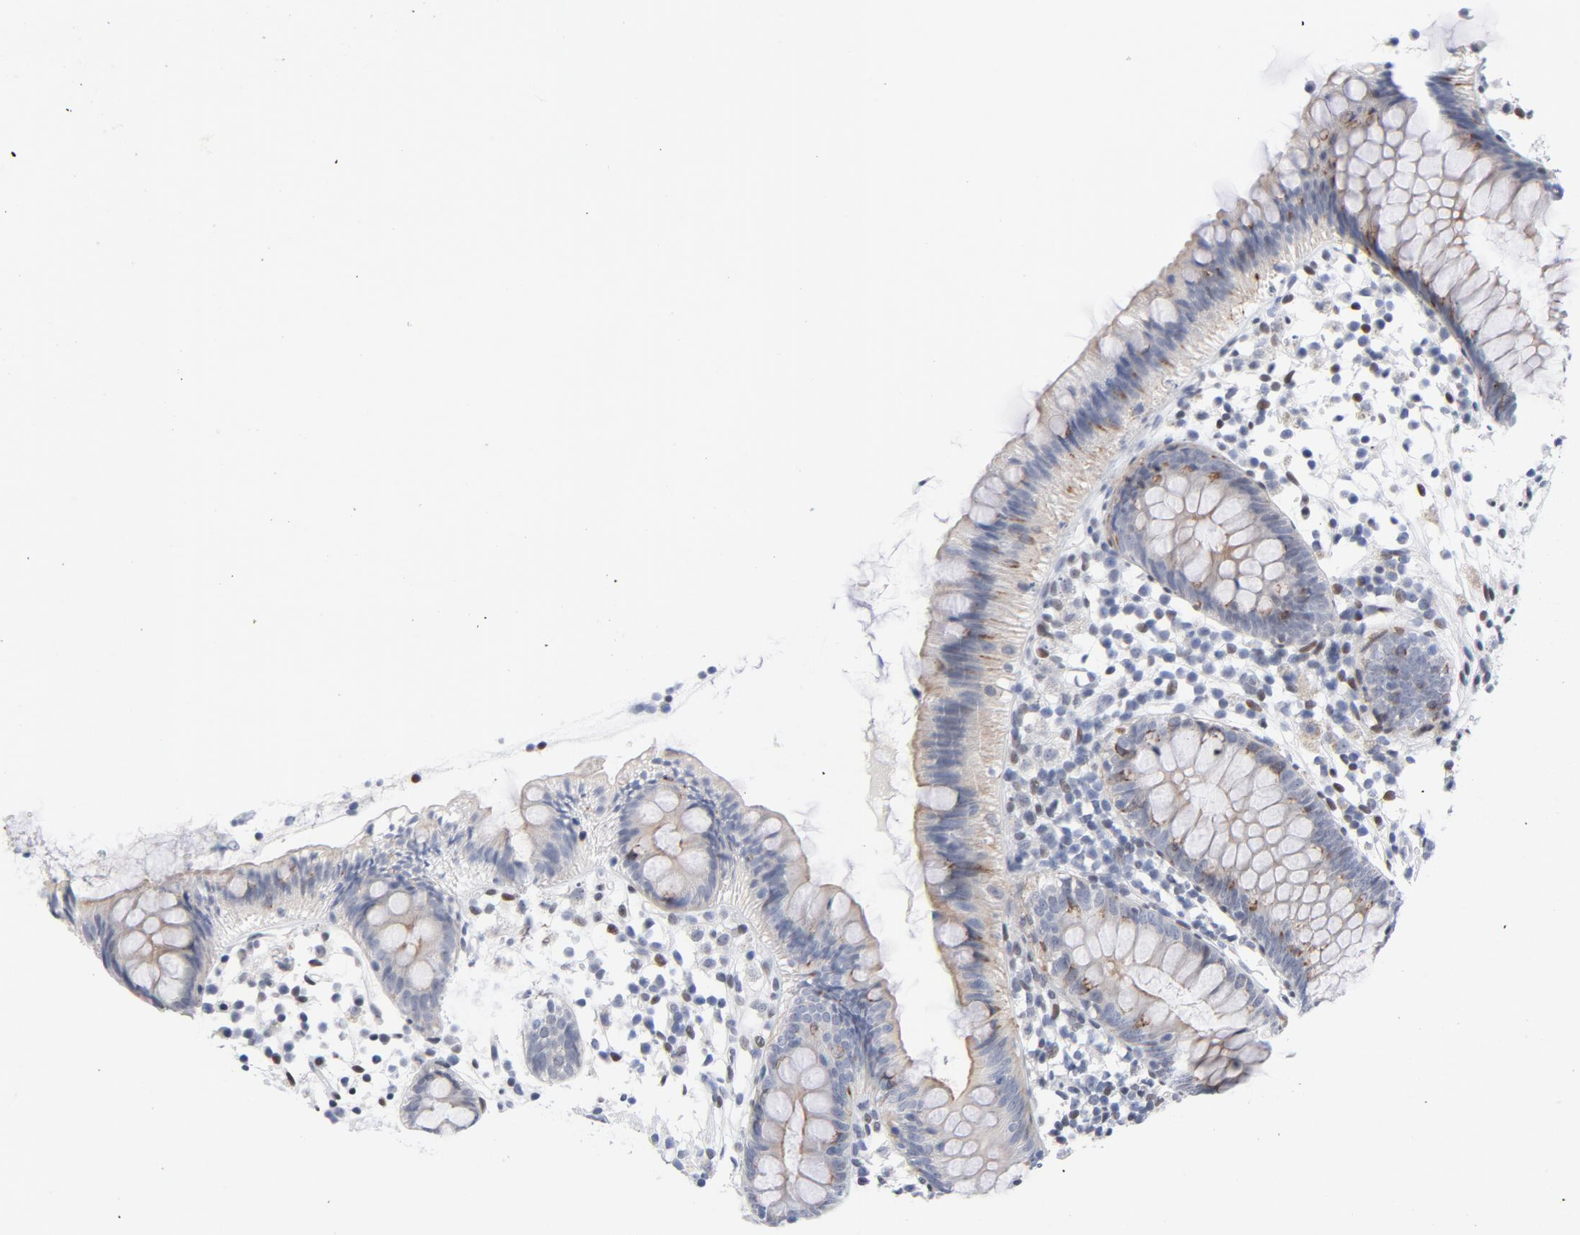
{"staining": {"intensity": "weak", "quantity": "<25%", "location": "cytoplasmic/membranous"}, "tissue": "appendix", "cell_type": "Glandular cells", "image_type": "normal", "snomed": [{"axis": "morphology", "description": "Normal tissue, NOS"}, {"axis": "topography", "description": "Appendix"}], "caption": "Benign appendix was stained to show a protein in brown. There is no significant staining in glandular cells. The staining is performed using DAB (3,3'-diaminobenzidine) brown chromogen with nuclei counter-stained in using hematoxylin.", "gene": "NFIC", "patient": {"sex": "male", "age": 38}}